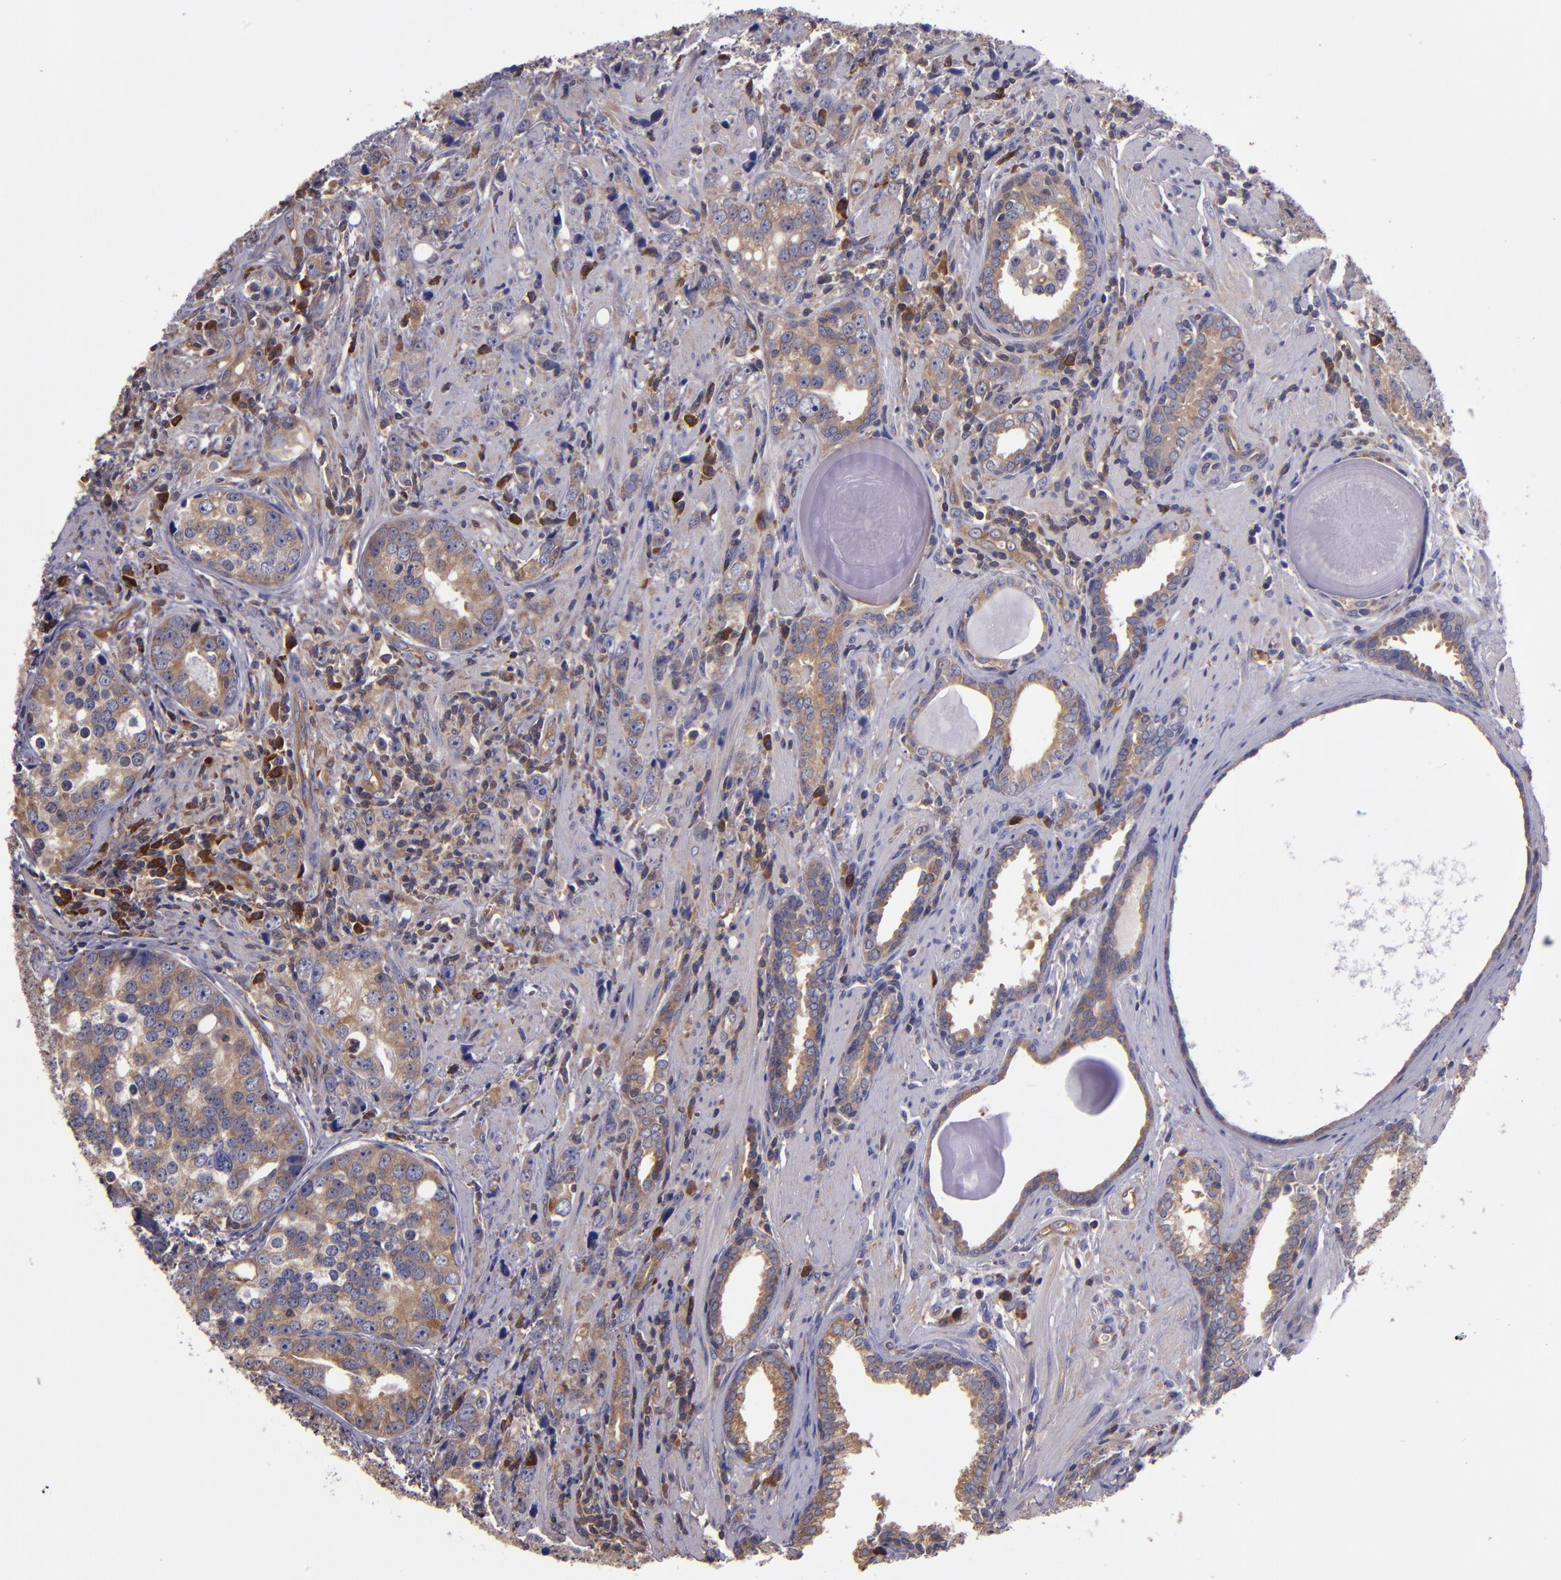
{"staining": {"intensity": "moderate", "quantity": "25%-75%", "location": "cytoplasmic/membranous"}, "tissue": "prostate cancer", "cell_type": "Tumor cells", "image_type": "cancer", "snomed": [{"axis": "morphology", "description": "Adenocarcinoma, High grade"}, {"axis": "topography", "description": "Prostate"}], "caption": "IHC image of neoplastic tissue: prostate cancer (high-grade adenocarcinoma) stained using immunohistochemistry reveals medium levels of moderate protein expression localized specifically in the cytoplasmic/membranous of tumor cells, appearing as a cytoplasmic/membranous brown color.", "gene": "CARS1", "patient": {"sex": "male", "age": 71}}